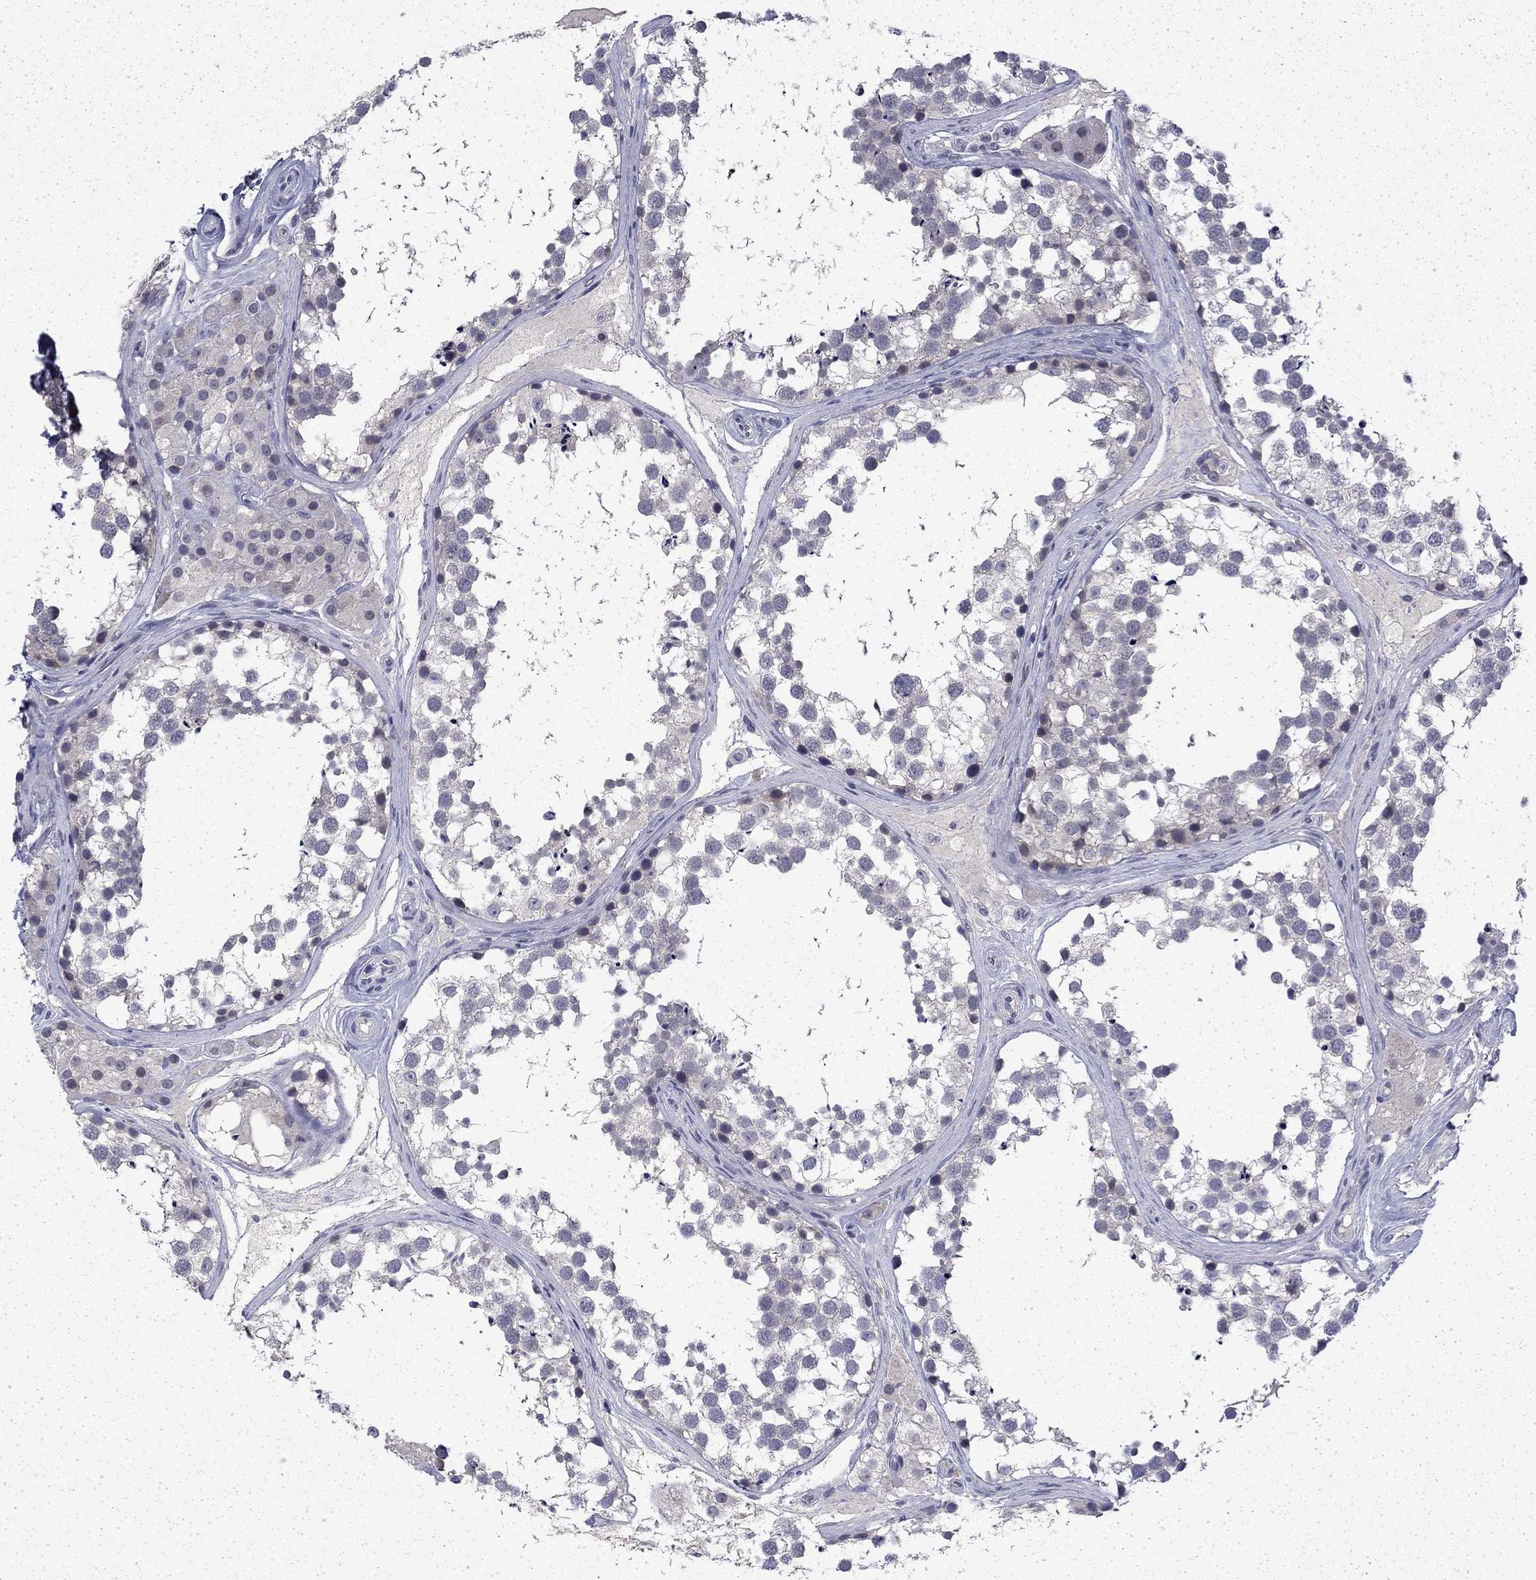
{"staining": {"intensity": "negative", "quantity": "none", "location": "none"}, "tissue": "testis", "cell_type": "Cells in seminiferous ducts", "image_type": "normal", "snomed": [{"axis": "morphology", "description": "Normal tissue, NOS"}, {"axis": "morphology", "description": "Seminoma, NOS"}, {"axis": "topography", "description": "Testis"}], "caption": "The IHC photomicrograph has no significant positivity in cells in seminiferous ducts of testis.", "gene": "CHAT", "patient": {"sex": "male", "age": 65}}